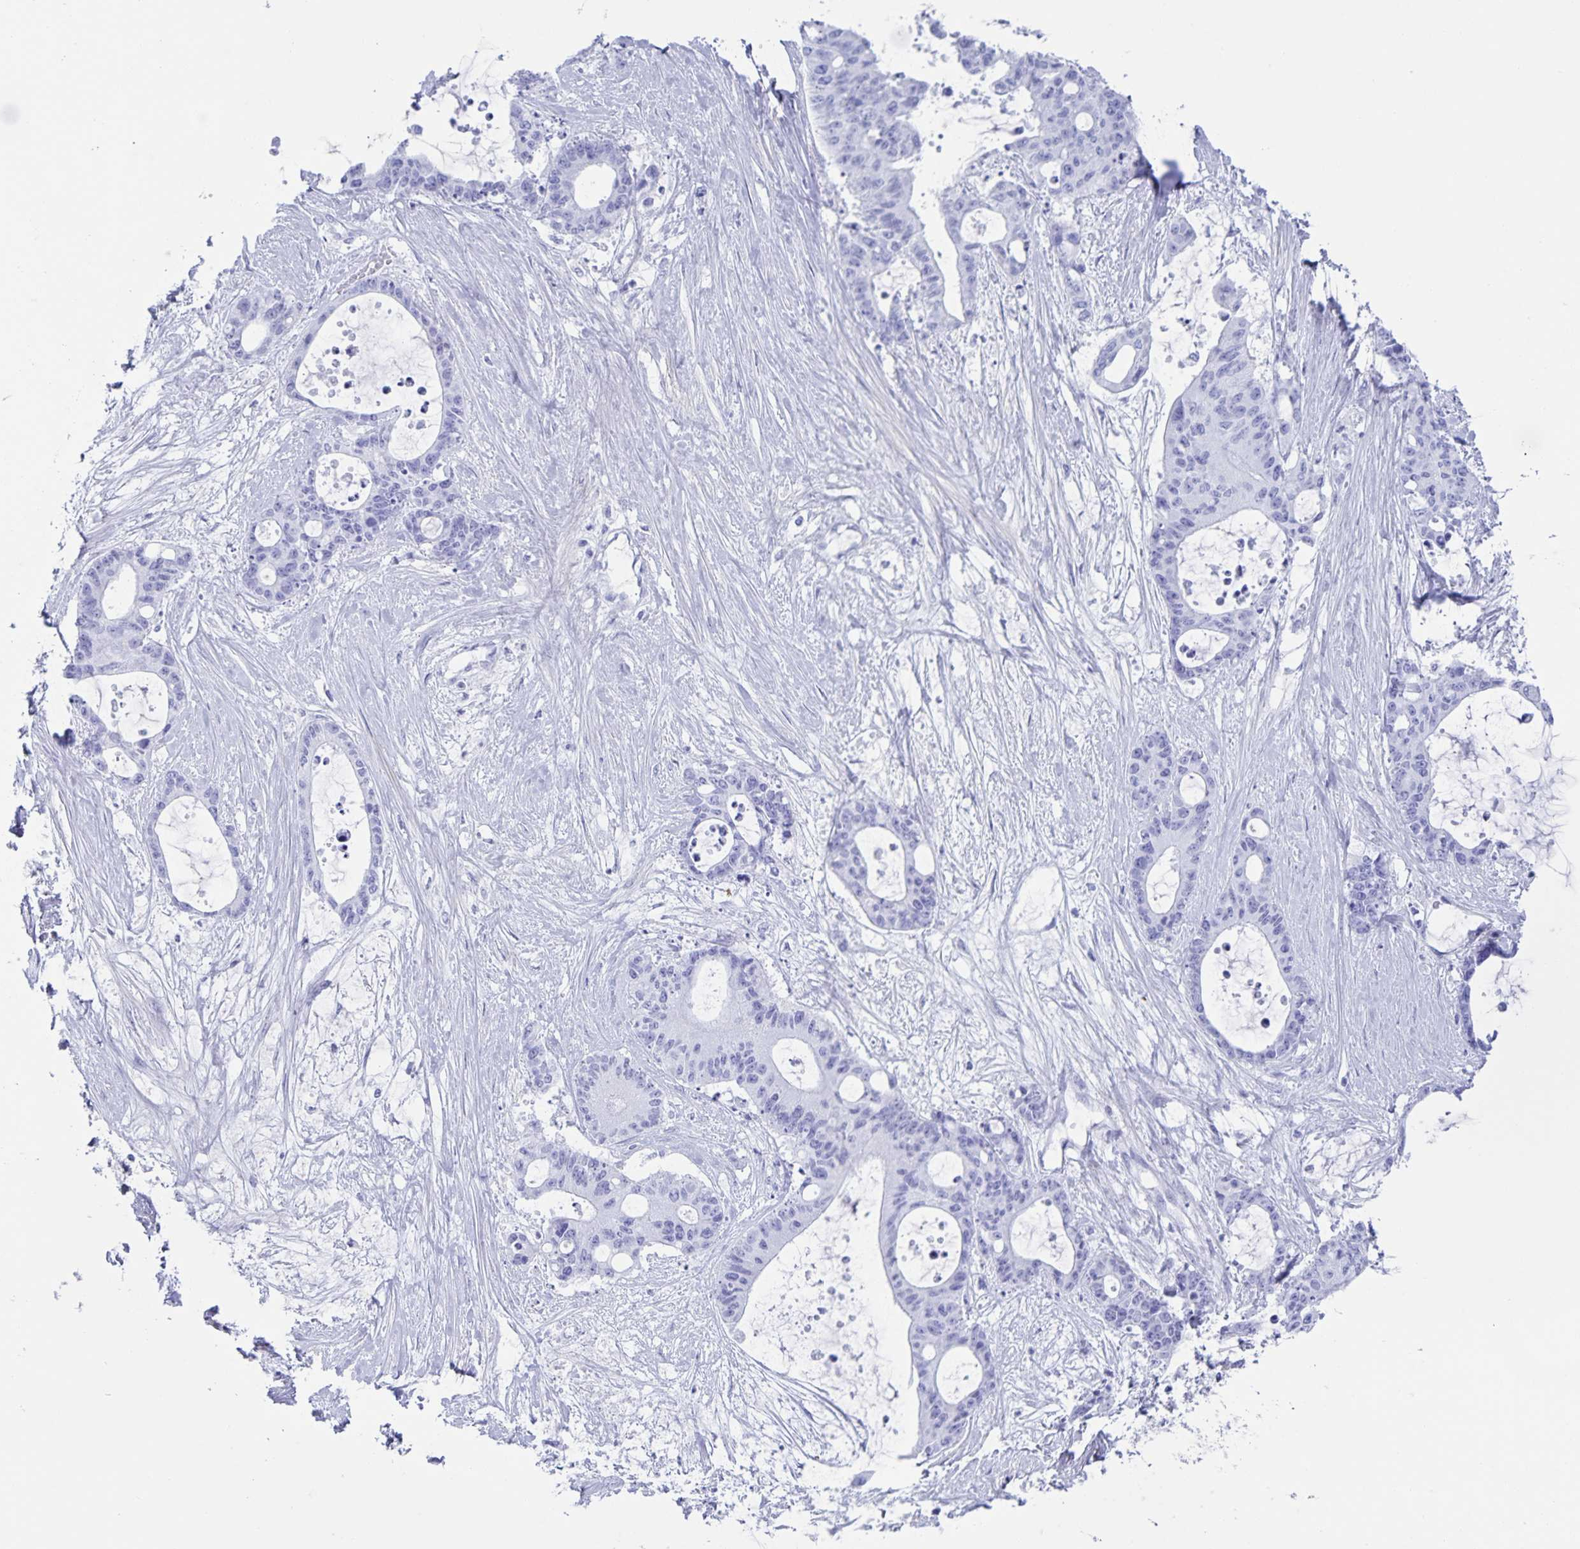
{"staining": {"intensity": "negative", "quantity": "none", "location": "none"}, "tissue": "liver cancer", "cell_type": "Tumor cells", "image_type": "cancer", "snomed": [{"axis": "morphology", "description": "Normal tissue, NOS"}, {"axis": "morphology", "description": "Cholangiocarcinoma"}, {"axis": "topography", "description": "Liver"}, {"axis": "topography", "description": "Peripheral nerve tissue"}], "caption": "DAB (3,3'-diaminobenzidine) immunohistochemical staining of liver cancer (cholangiocarcinoma) shows no significant positivity in tumor cells.", "gene": "AQP4", "patient": {"sex": "female", "age": 73}}